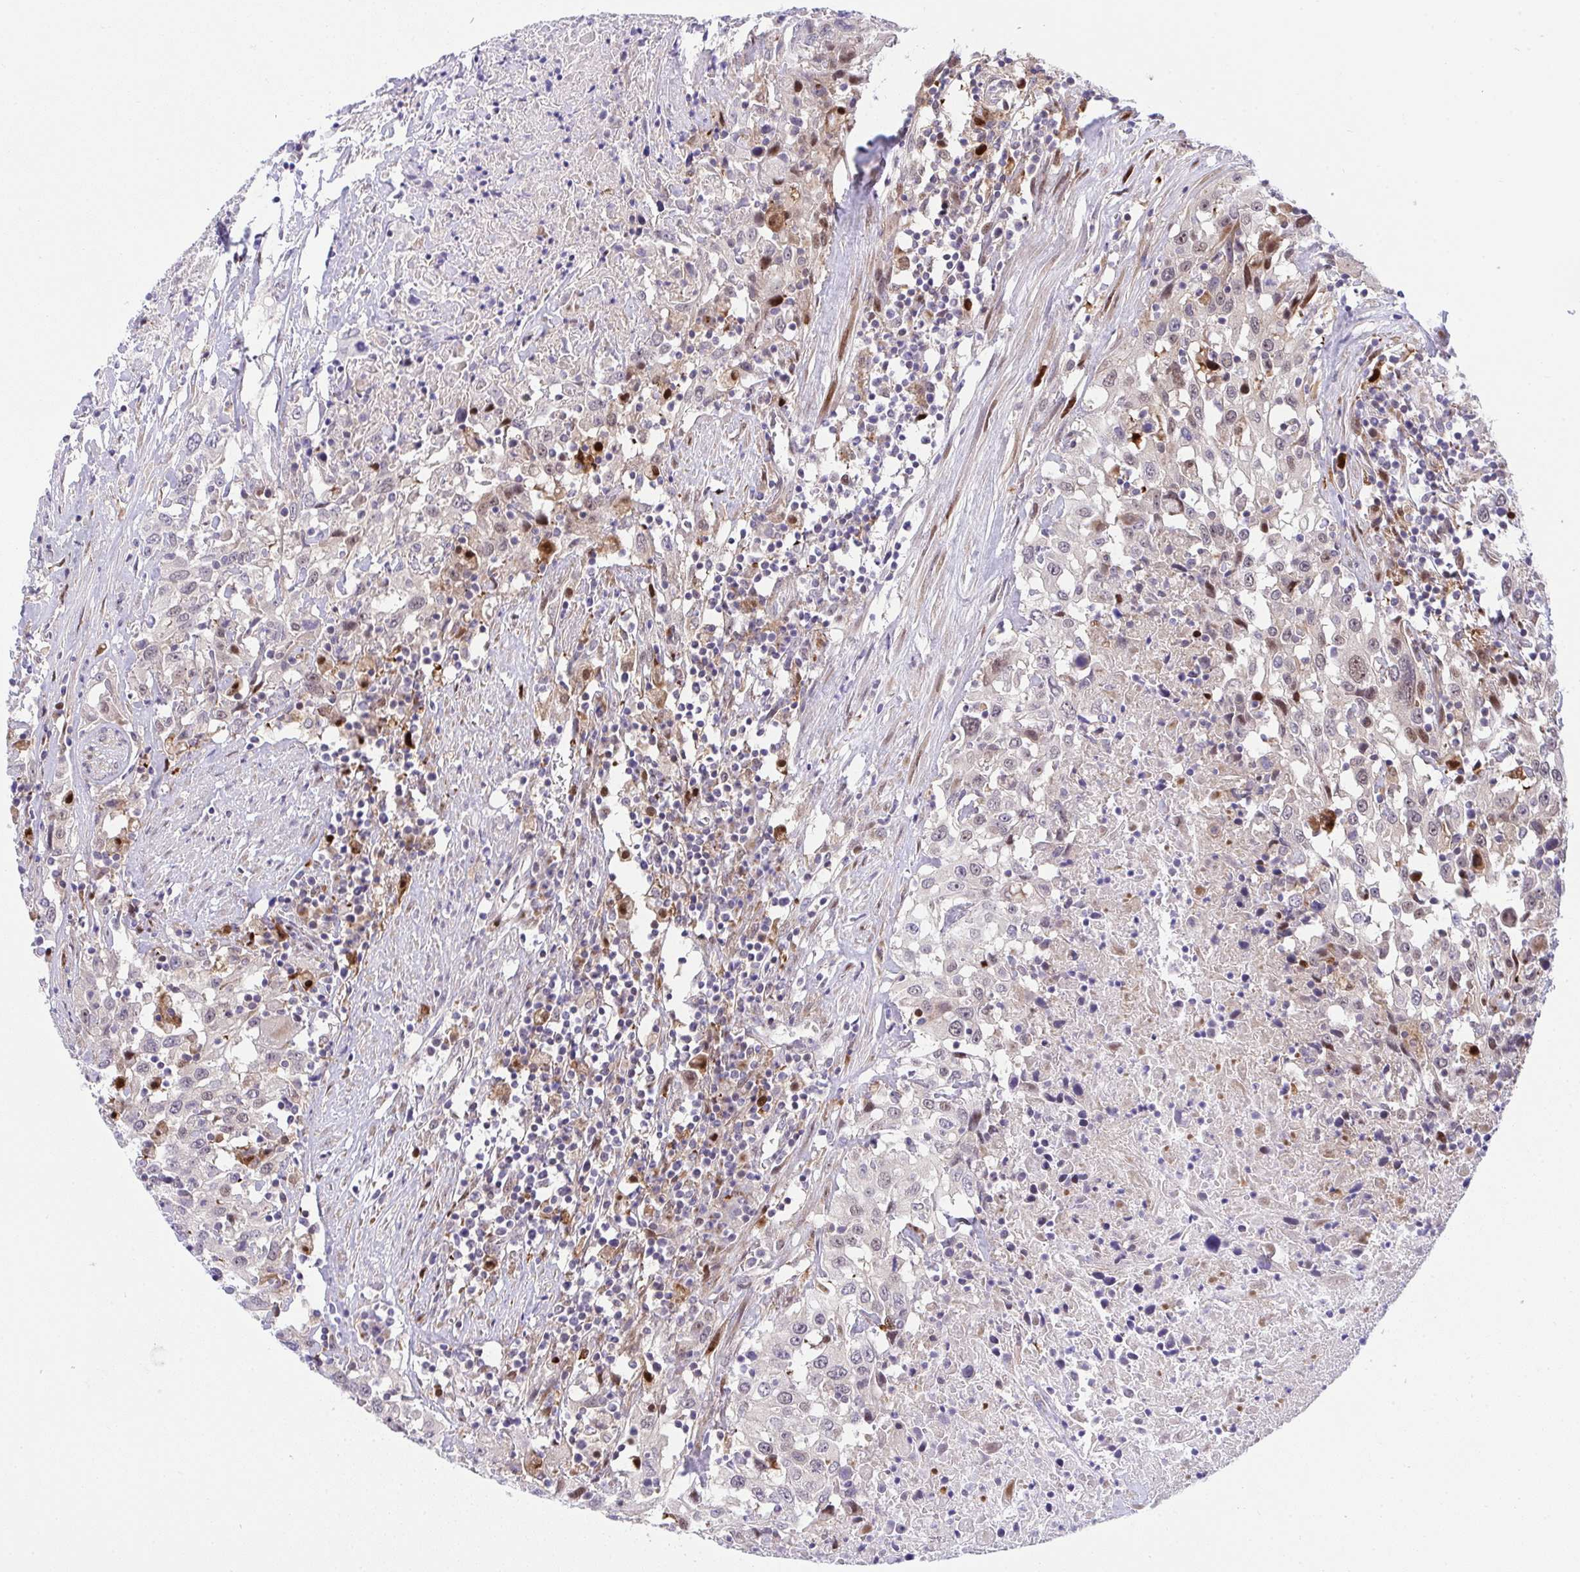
{"staining": {"intensity": "weak", "quantity": "<25%", "location": "nuclear"}, "tissue": "urothelial cancer", "cell_type": "Tumor cells", "image_type": "cancer", "snomed": [{"axis": "morphology", "description": "Urothelial carcinoma, High grade"}, {"axis": "topography", "description": "Urinary bladder"}], "caption": "Immunohistochemistry (IHC) photomicrograph of urothelial carcinoma (high-grade) stained for a protein (brown), which shows no staining in tumor cells.", "gene": "ZNF554", "patient": {"sex": "male", "age": 61}}